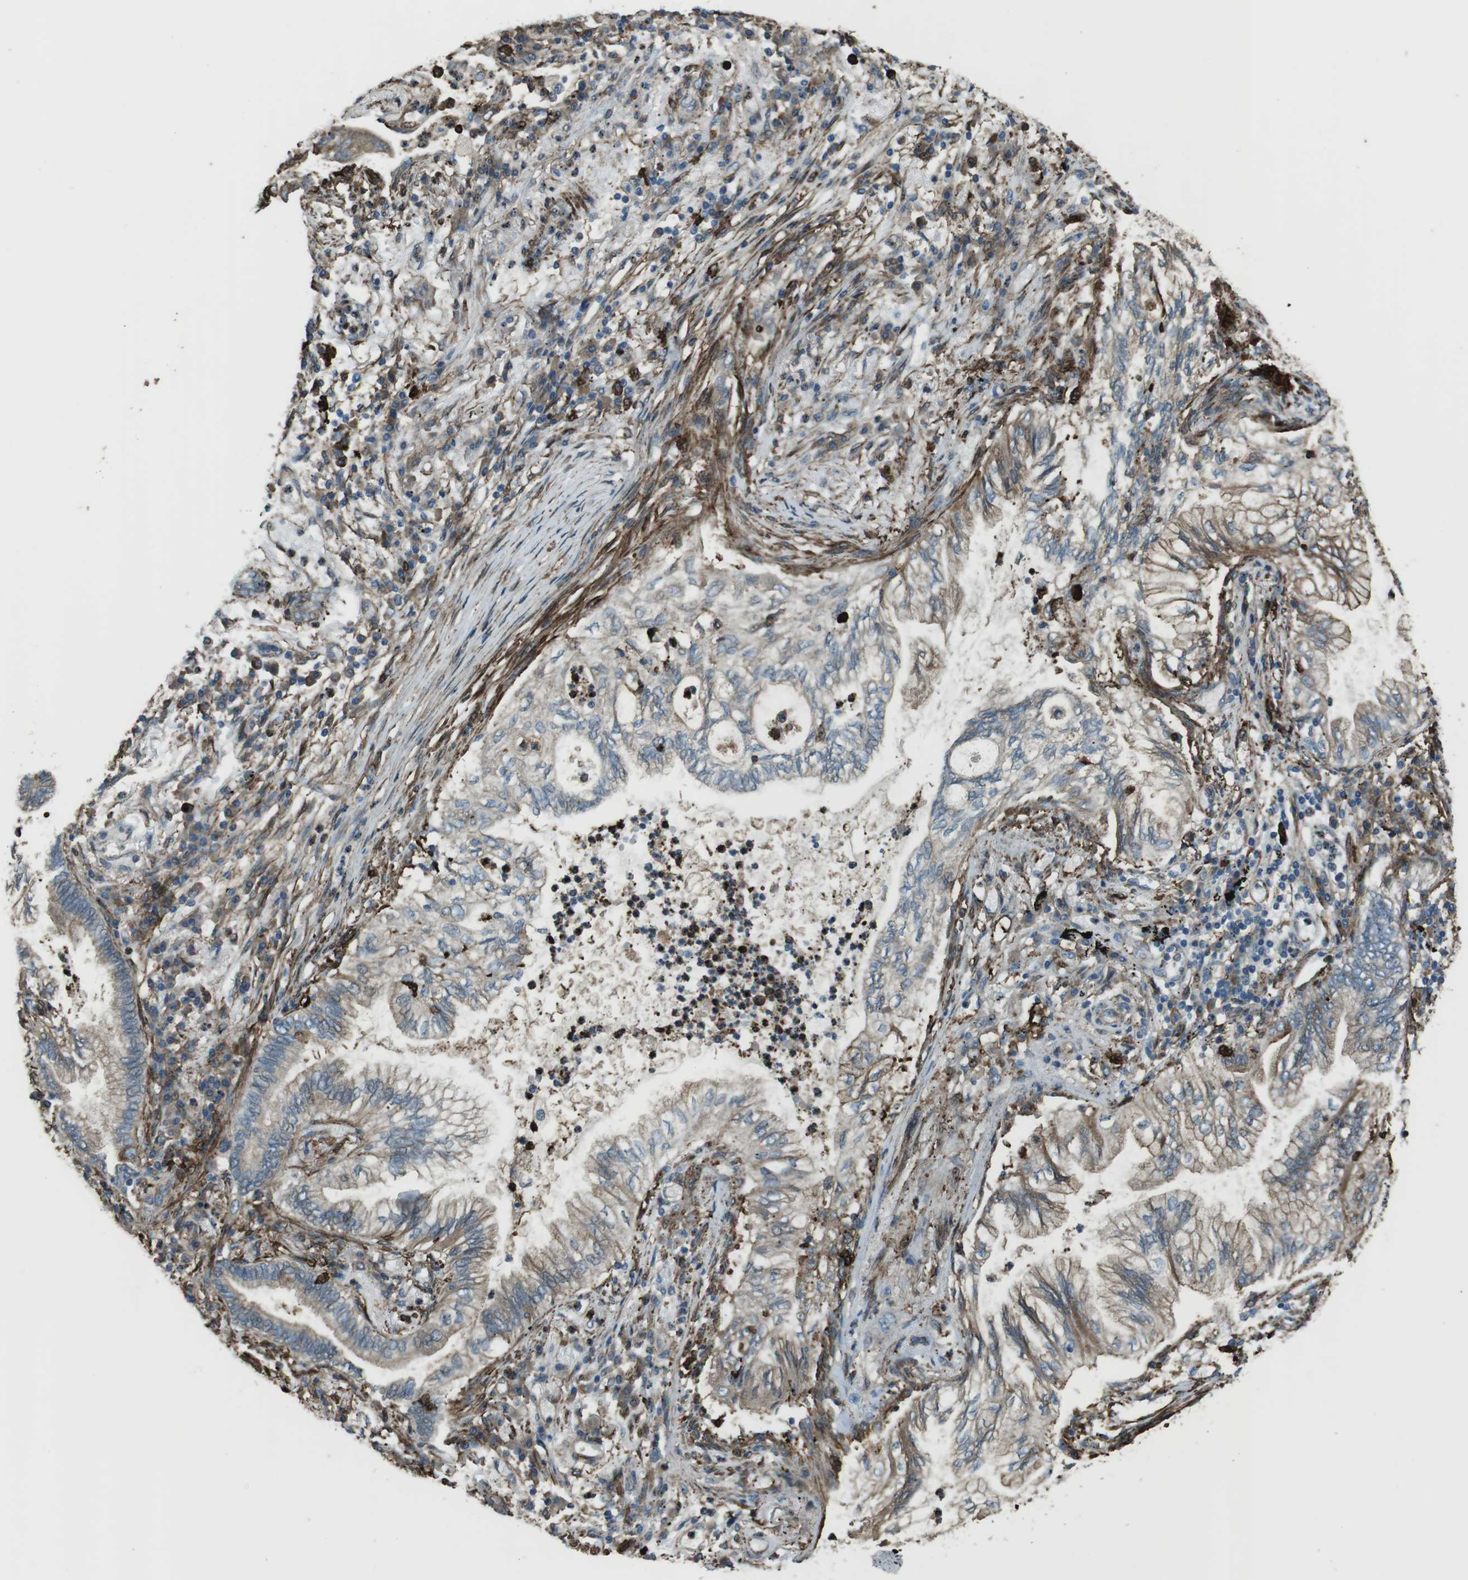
{"staining": {"intensity": "weak", "quantity": ">75%", "location": "cytoplasmic/membranous"}, "tissue": "lung cancer", "cell_type": "Tumor cells", "image_type": "cancer", "snomed": [{"axis": "morphology", "description": "Normal tissue, NOS"}, {"axis": "morphology", "description": "Adenocarcinoma, NOS"}, {"axis": "topography", "description": "Bronchus"}, {"axis": "topography", "description": "Lung"}], "caption": "Immunohistochemical staining of human lung adenocarcinoma demonstrates low levels of weak cytoplasmic/membranous staining in approximately >75% of tumor cells. The staining is performed using DAB (3,3'-diaminobenzidine) brown chromogen to label protein expression. The nuclei are counter-stained blue using hematoxylin.", "gene": "SFT2D1", "patient": {"sex": "female", "age": 70}}